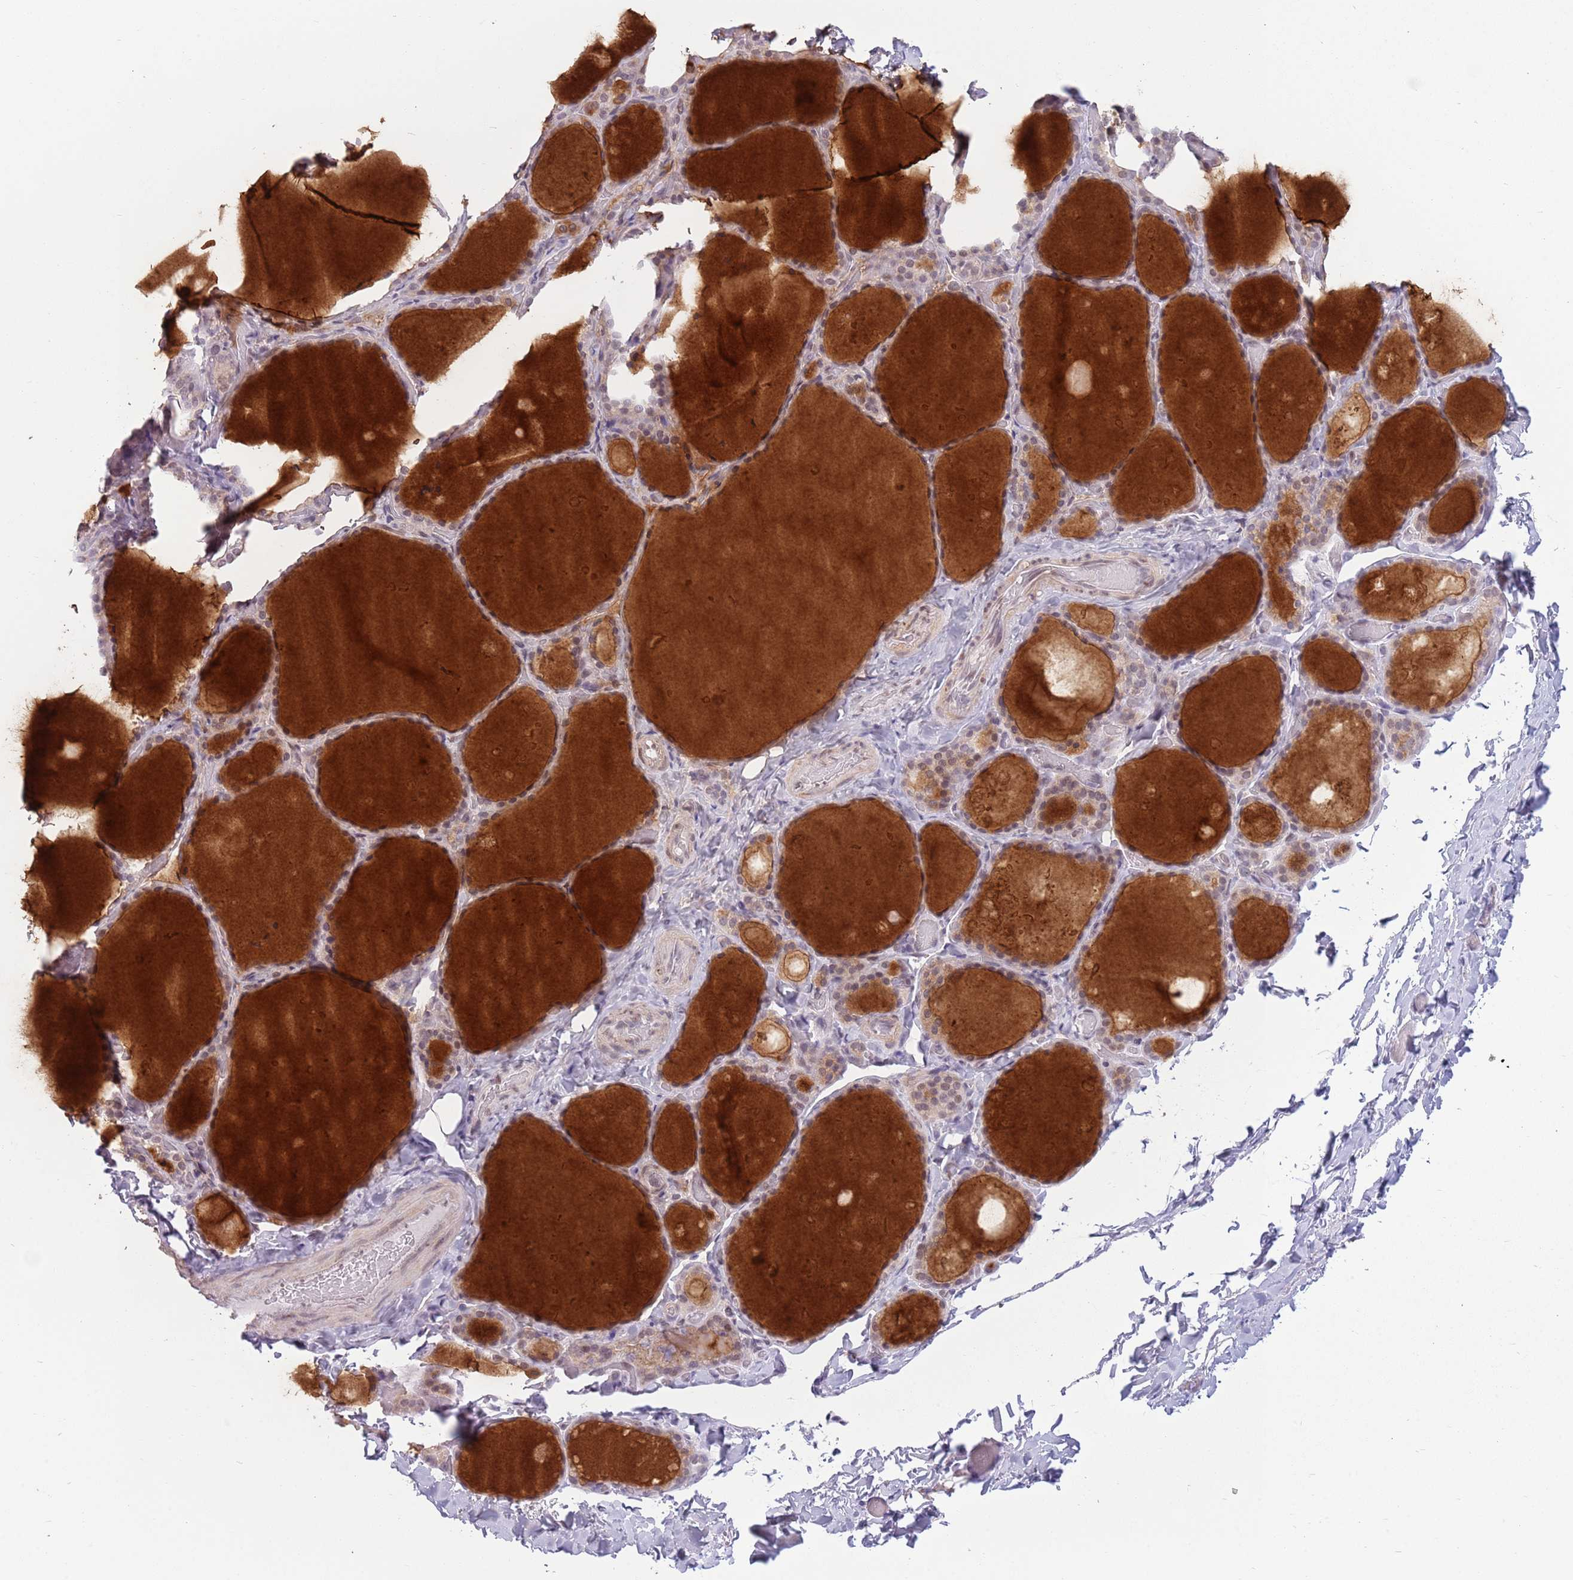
{"staining": {"intensity": "weak", "quantity": "<25%", "location": "cytoplasmic/membranous"}, "tissue": "thyroid gland", "cell_type": "Glandular cells", "image_type": "normal", "snomed": [{"axis": "morphology", "description": "Normal tissue, NOS"}, {"axis": "topography", "description": "Thyroid gland"}], "caption": "This is an IHC histopathology image of normal human thyroid gland. There is no staining in glandular cells.", "gene": "ZNF574", "patient": {"sex": "female", "age": 44}}